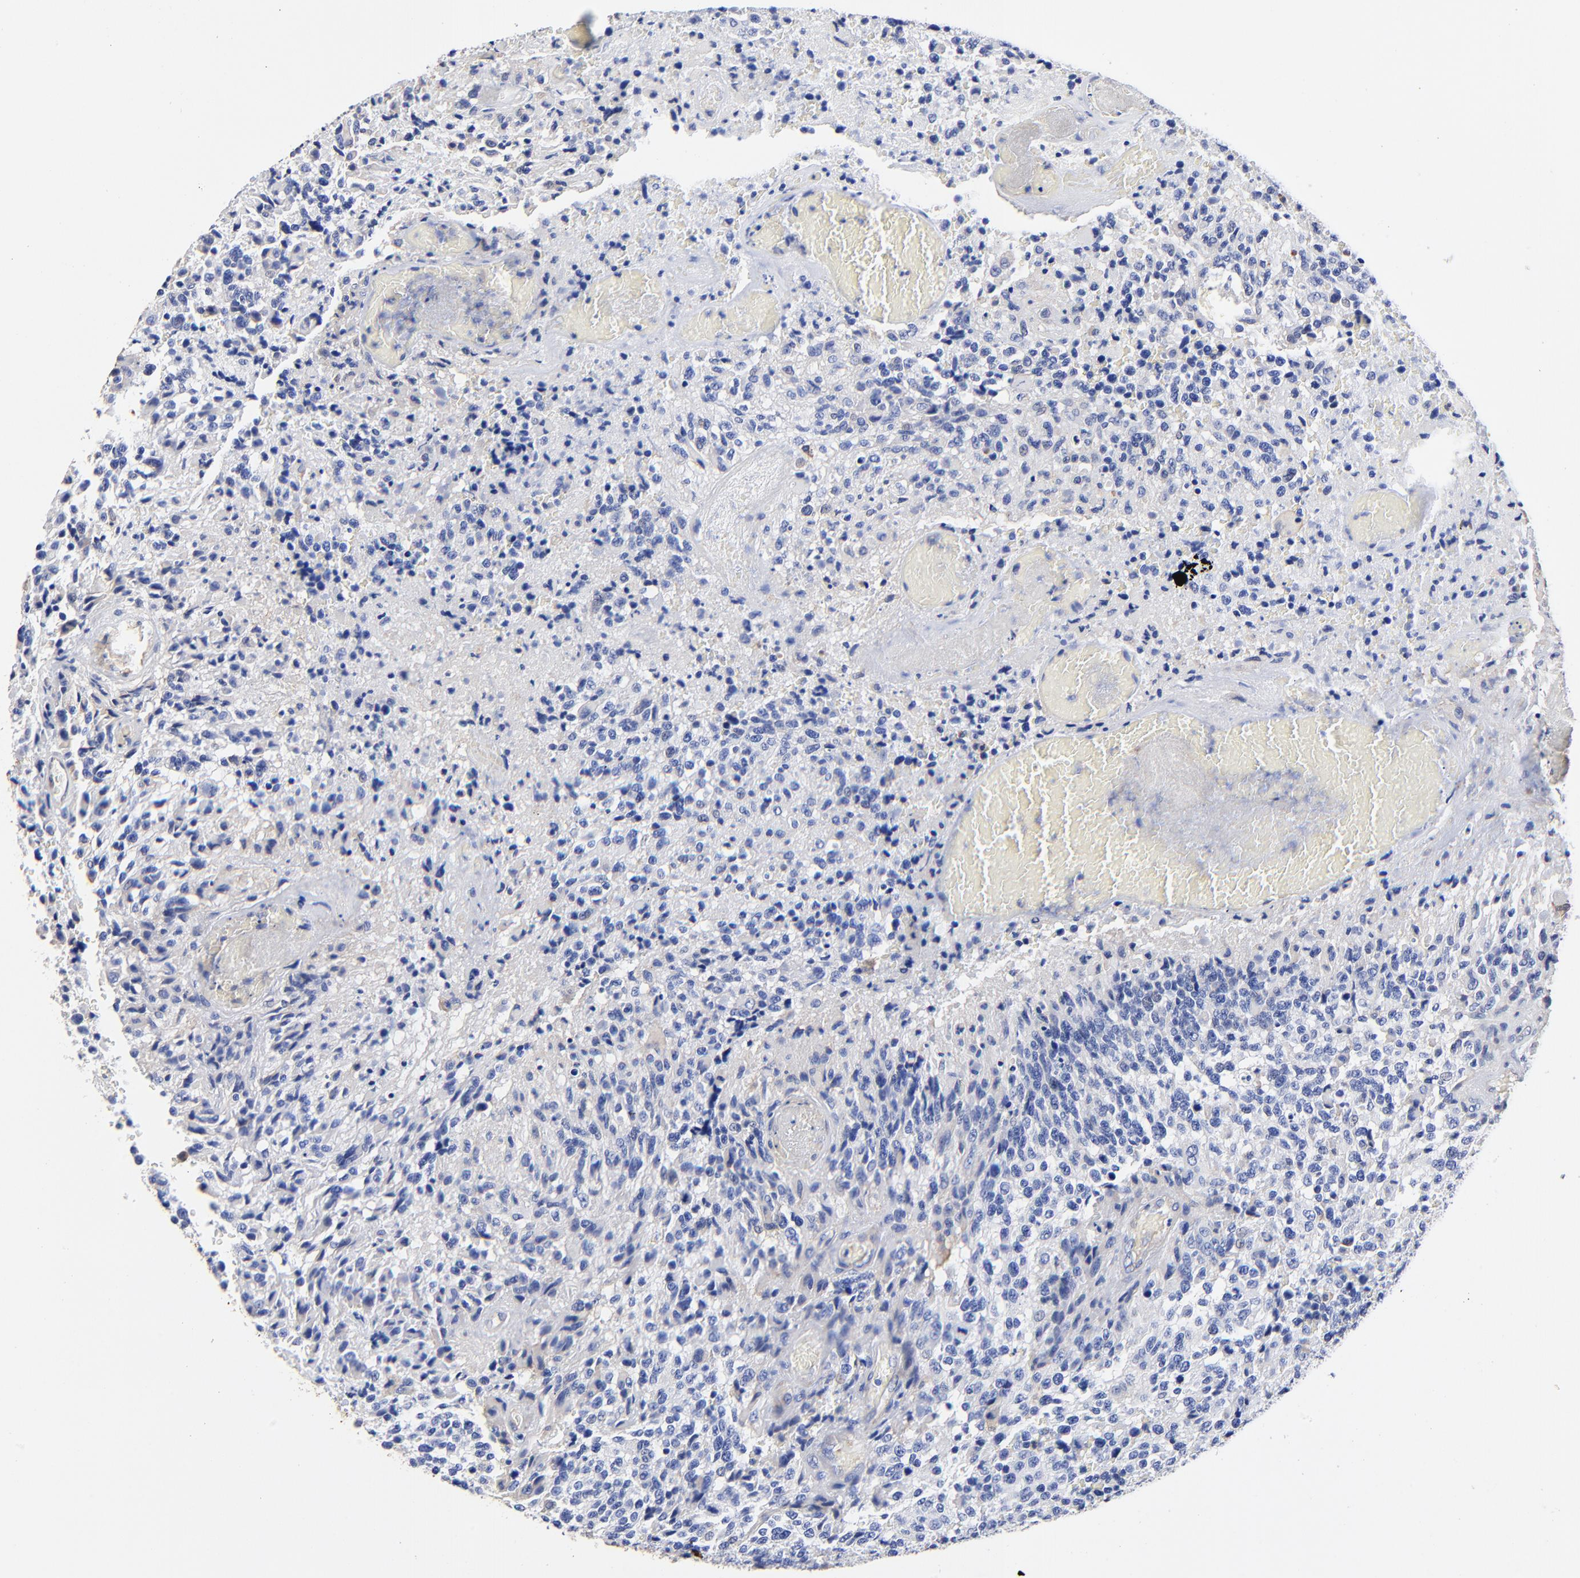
{"staining": {"intensity": "negative", "quantity": "none", "location": "none"}, "tissue": "glioma", "cell_type": "Tumor cells", "image_type": "cancer", "snomed": [{"axis": "morphology", "description": "Glioma, malignant, High grade"}, {"axis": "topography", "description": "Brain"}], "caption": "A high-resolution histopathology image shows immunohistochemistry staining of glioma, which reveals no significant positivity in tumor cells.", "gene": "TAGLN2", "patient": {"sex": "male", "age": 36}}